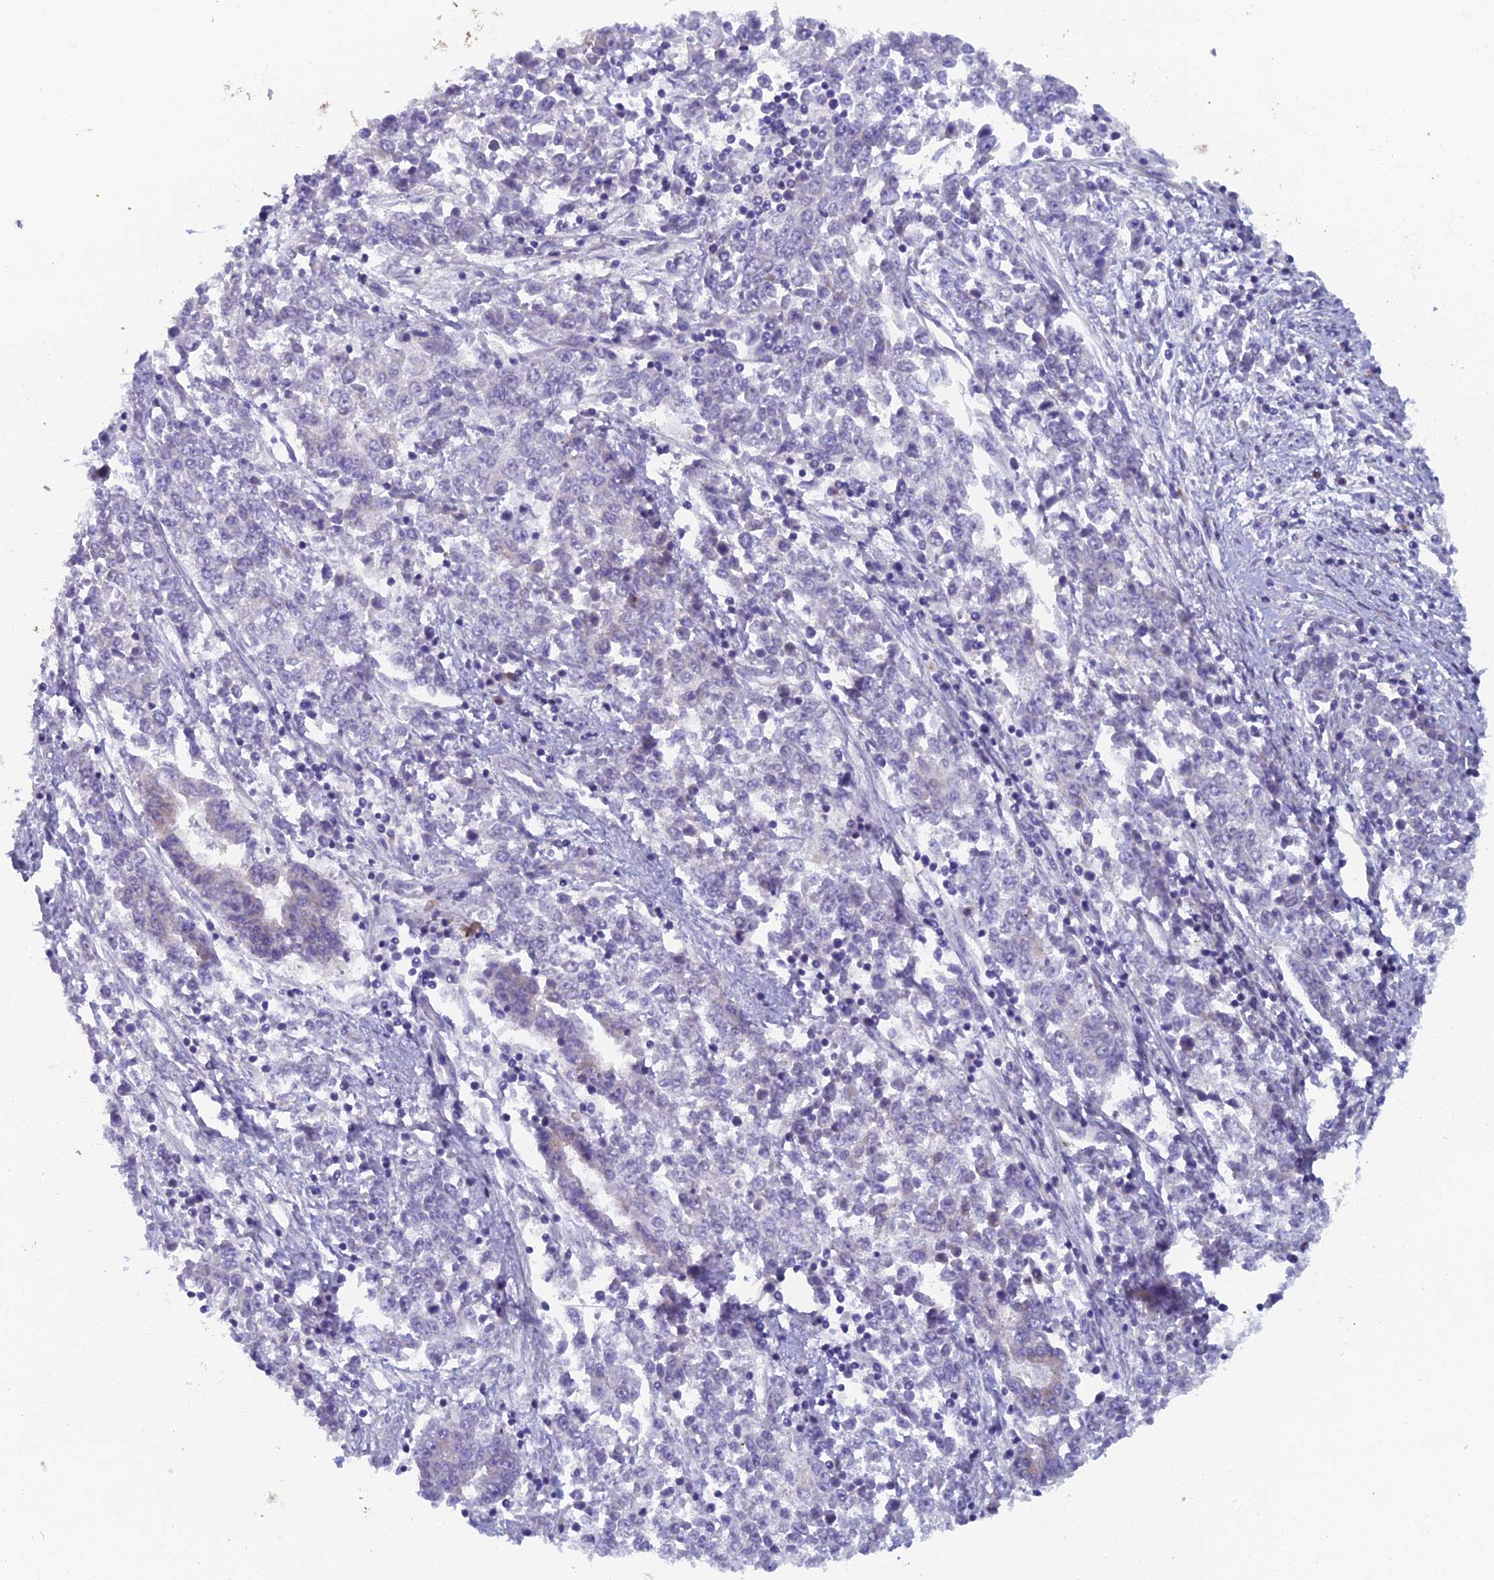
{"staining": {"intensity": "negative", "quantity": "none", "location": "none"}, "tissue": "endometrial cancer", "cell_type": "Tumor cells", "image_type": "cancer", "snomed": [{"axis": "morphology", "description": "Adenocarcinoma, NOS"}, {"axis": "topography", "description": "Endometrium"}], "caption": "There is no significant positivity in tumor cells of endometrial cancer (adenocarcinoma). Brightfield microscopy of IHC stained with DAB (3,3'-diaminobenzidine) (brown) and hematoxylin (blue), captured at high magnification.", "gene": "B9D2", "patient": {"sex": "female", "age": 50}}